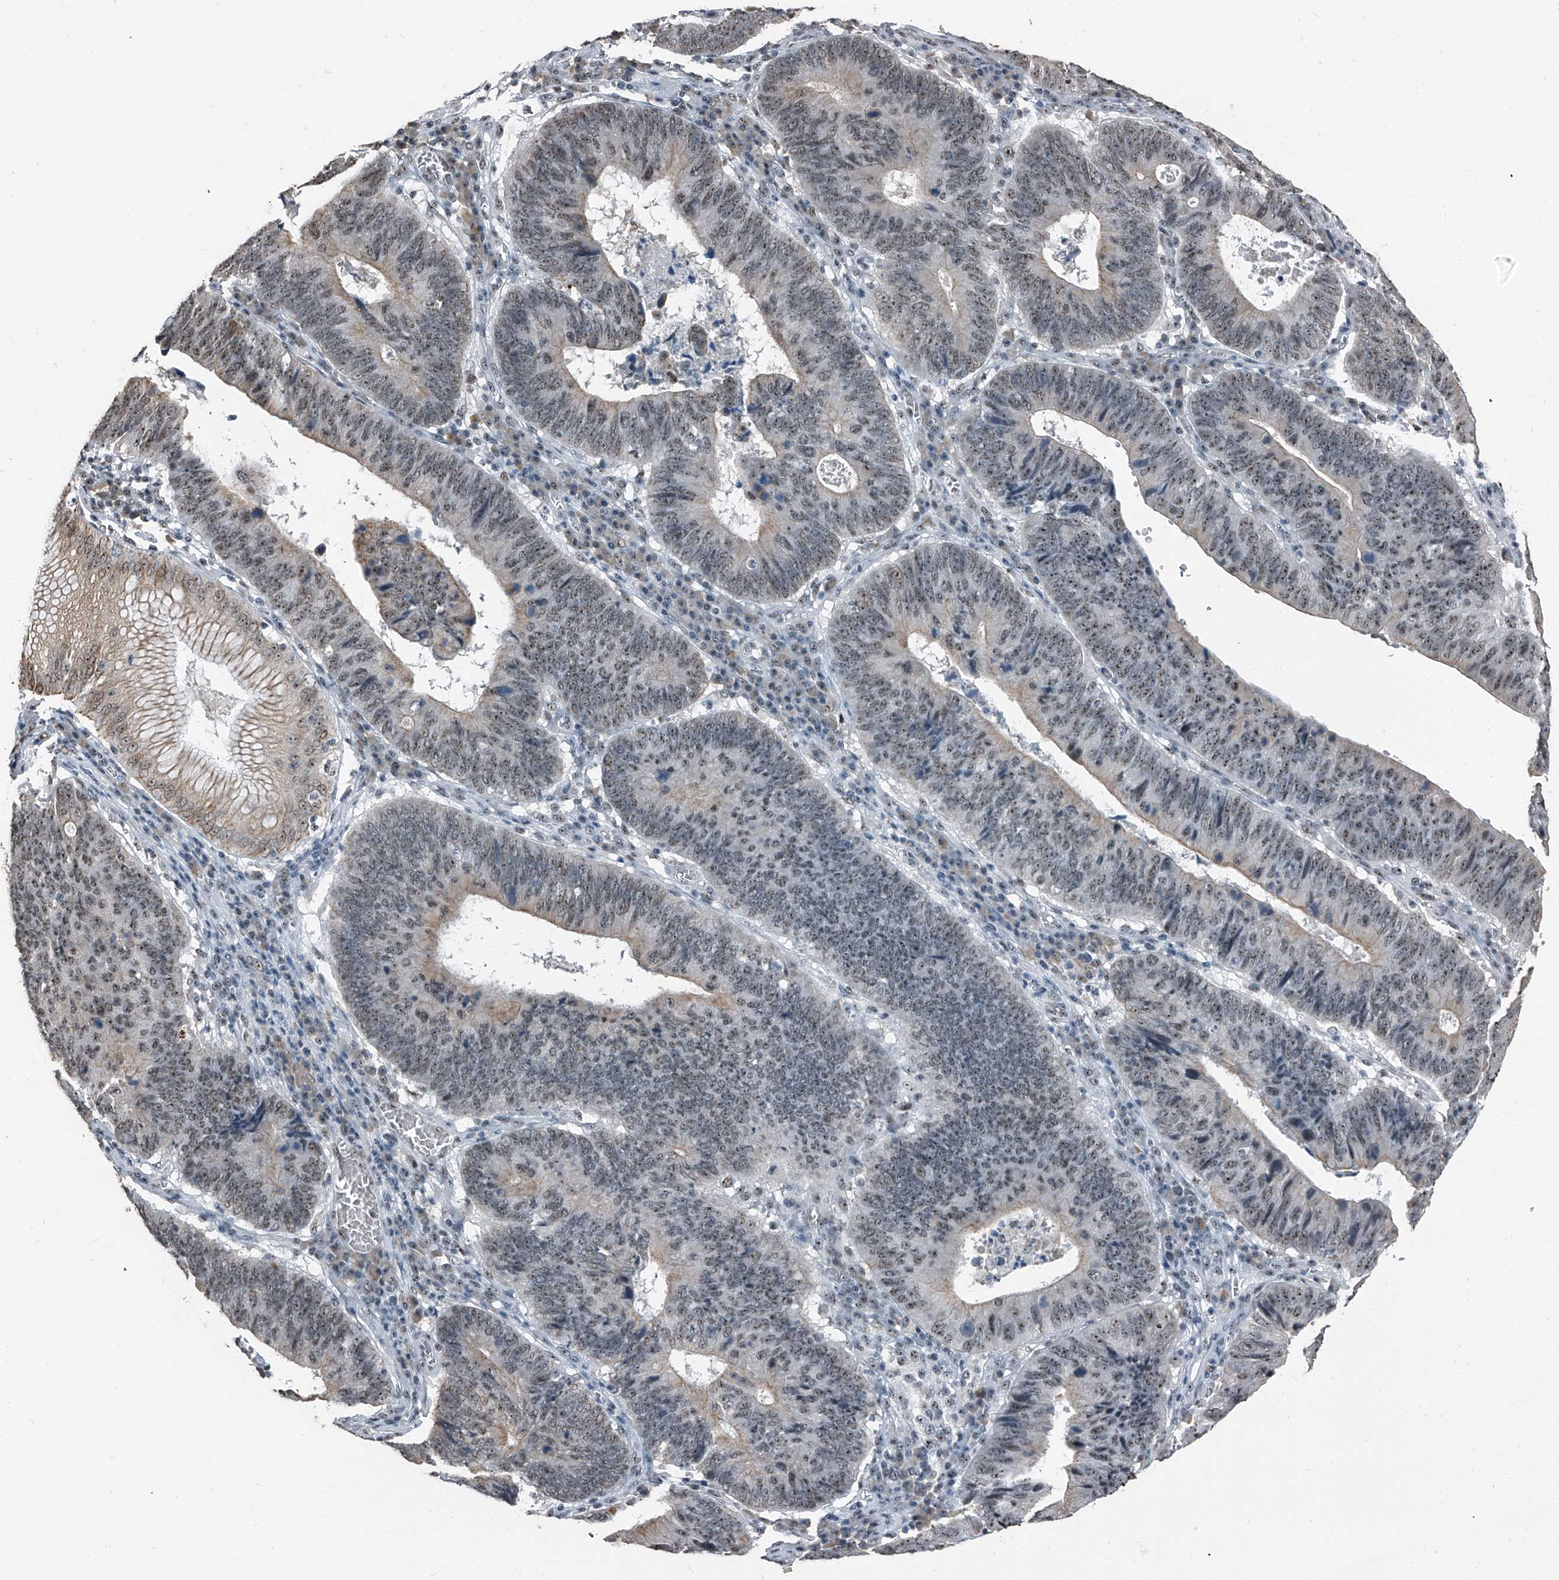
{"staining": {"intensity": "weak", "quantity": ">75%", "location": "cytoplasmic/membranous,nuclear"}, "tissue": "stomach cancer", "cell_type": "Tumor cells", "image_type": "cancer", "snomed": [{"axis": "morphology", "description": "Adenocarcinoma, NOS"}, {"axis": "topography", "description": "Stomach"}], "caption": "DAB immunohistochemical staining of stomach cancer (adenocarcinoma) demonstrates weak cytoplasmic/membranous and nuclear protein staining in about >75% of tumor cells. (DAB = brown stain, brightfield microscopy at high magnification).", "gene": "TCOF1", "patient": {"sex": "male", "age": 59}}